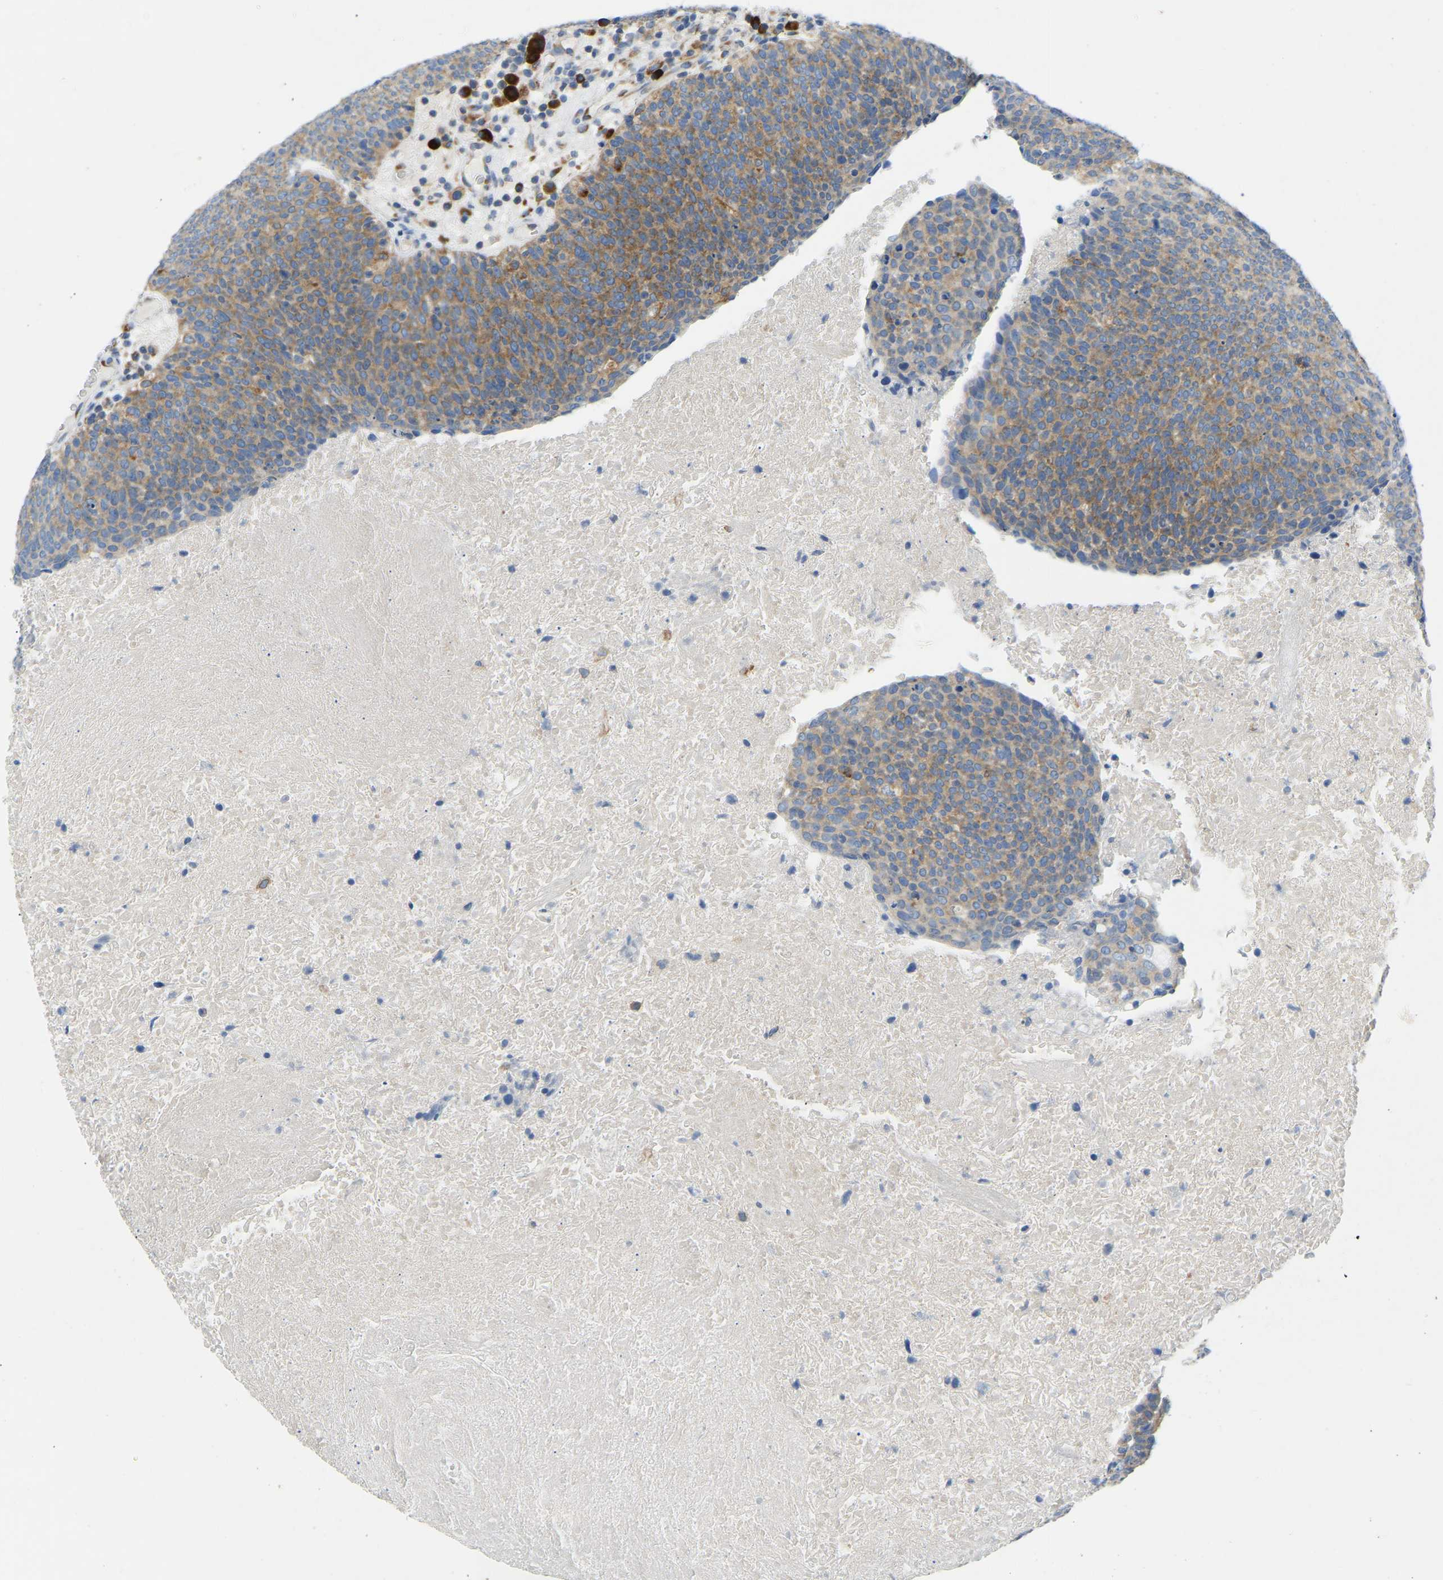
{"staining": {"intensity": "moderate", "quantity": ">75%", "location": "cytoplasmic/membranous"}, "tissue": "head and neck cancer", "cell_type": "Tumor cells", "image_type": "cancer", "snomed": [{"axis": "morphology", "description": "Squamous cell carcinoma, NOS"}, {"axis": "morphology", "description": "Squamous cell carcinoma, metastatic, NOS"}, {"axis": "topography", "description": "Lymph node"}, {"axis": "topography", "description": "Head-Neck"}], "caption": "Head and neck metastatic squamous cell carcinoma stained with immunohistochemistry (IHC) reveals moderate cytoplasmic/membranous positivity in approximately >75% of tumor cells.", "gene": "SND1", "patient": {"sex": "male", "age": 62}}